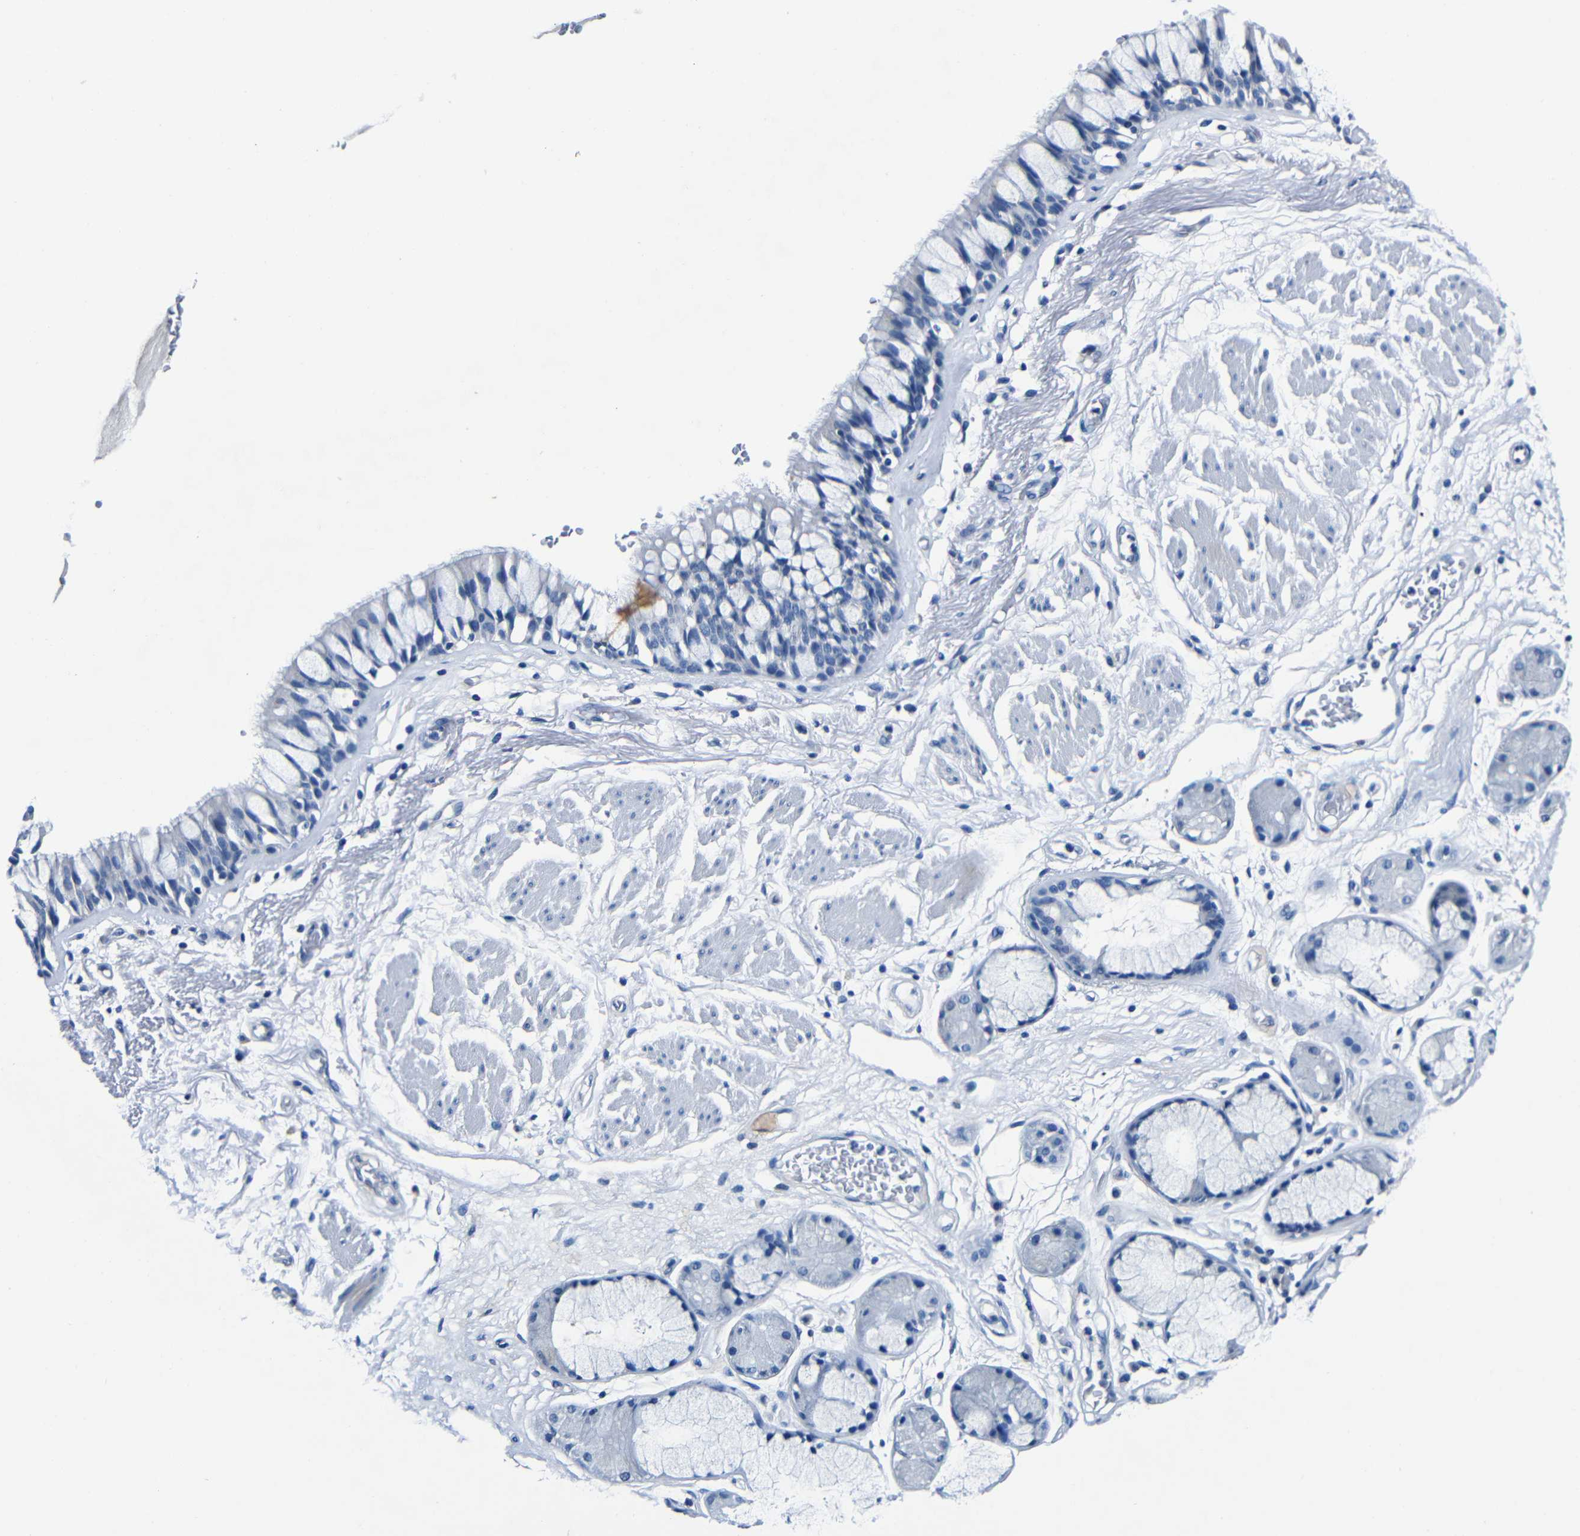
{"staining": {"intensity": "negative", "quantity": "none", "location": "none"}, "tissue": "bronchus", "cell_type": "Respiratory epithelial cells", "image_type": "normal", "snomed": [{"axis": "morphology", "description": "Normal tissue, NOS"}, {"axis": "topography", "description": "Bronchus"}], "caption": "IHC micrograph of benign bronchus: human bronchus stained with DAB (3,3'-diaminobenzidine) demonstrates no significant protein positivity in respiratory epithelial cells. The staining was performed using DAB to visualize the protein expression in brown, while the nuclei were stained in blue with hematoxylin (Magnification: 20x).", "gene": "NCMAP", "patient": {"sex": "male", "age": 66}}